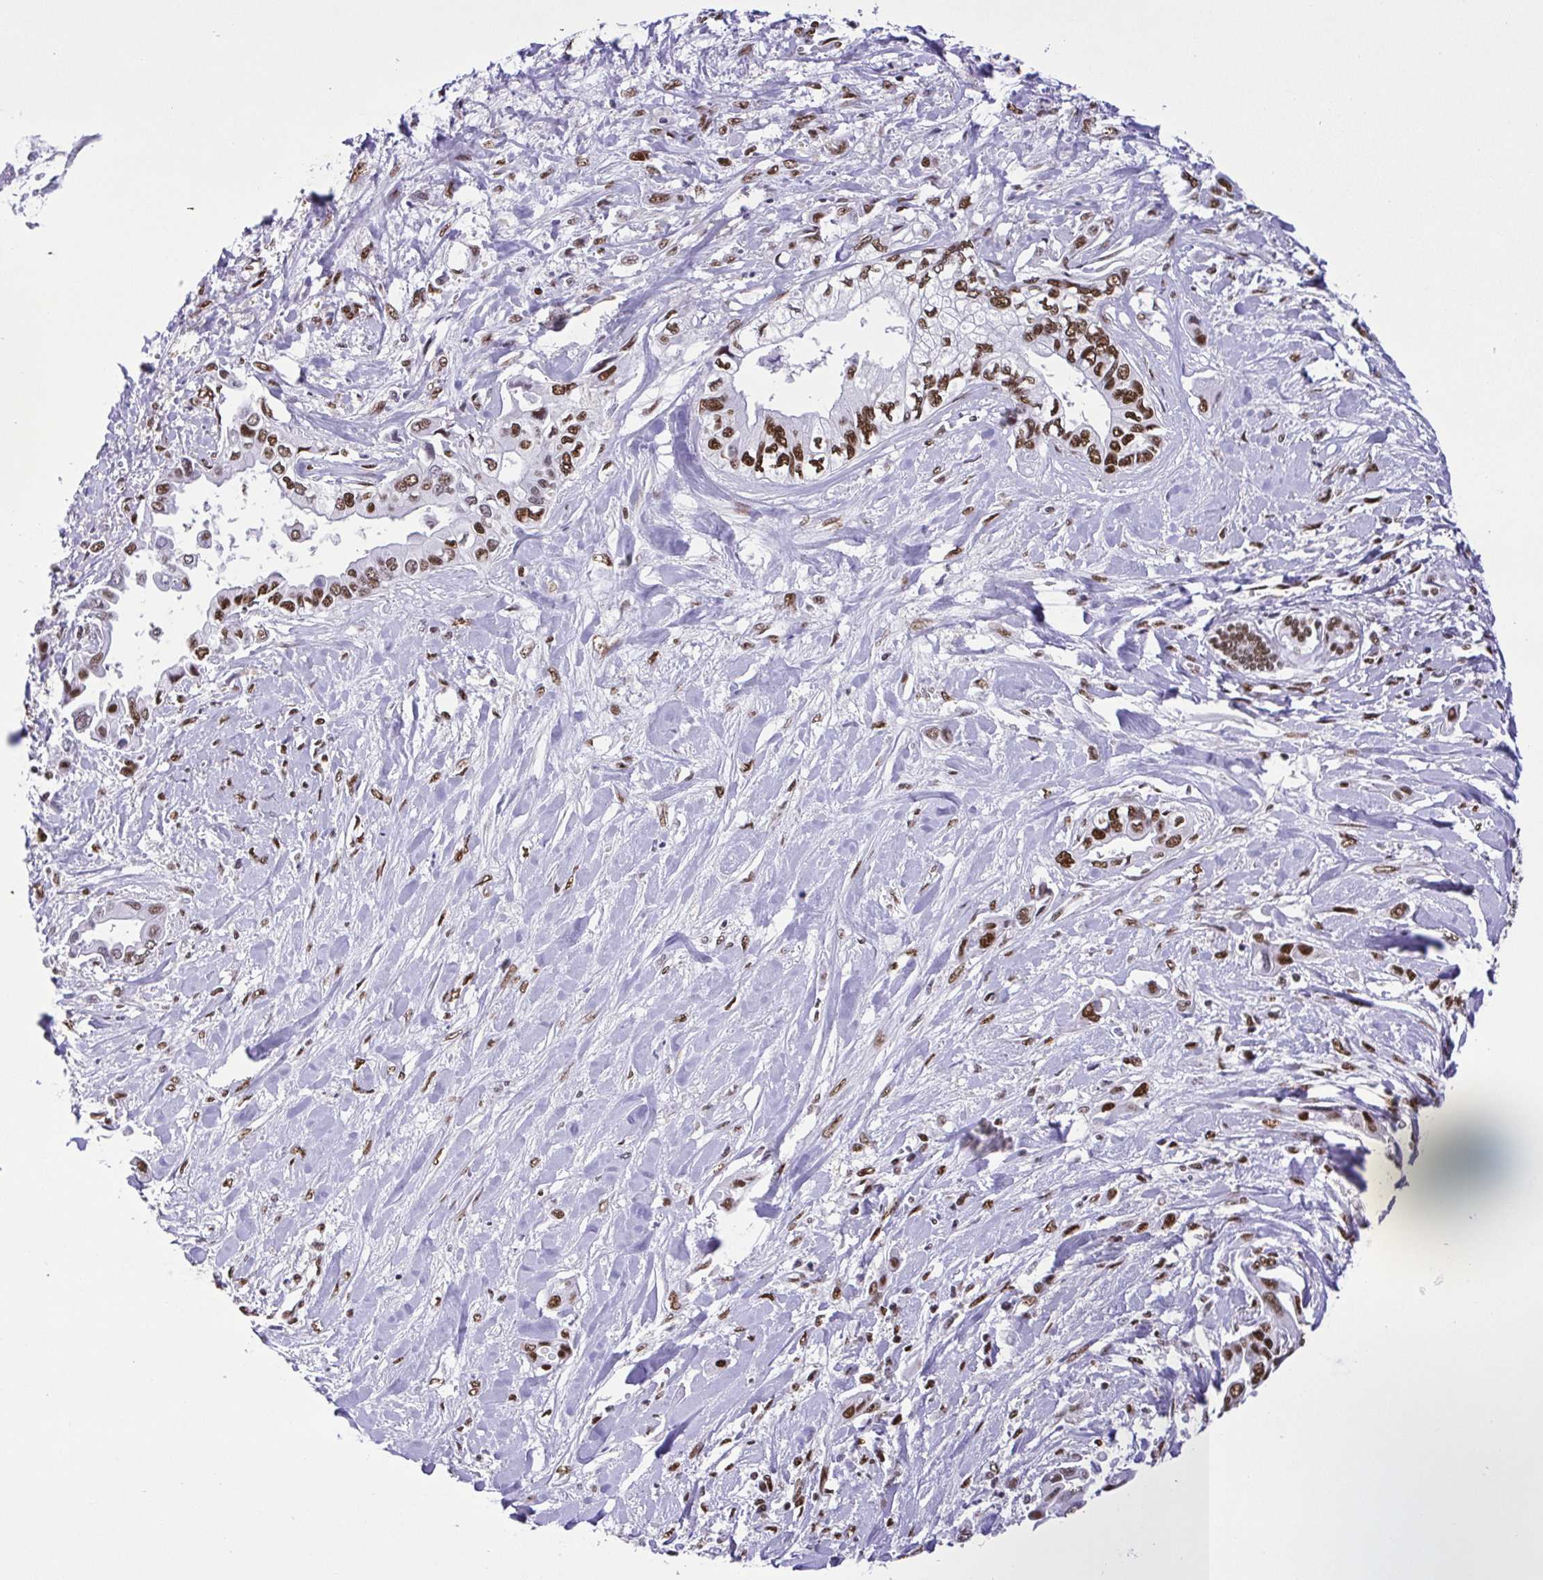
{"staining": {"intensity": "strong", "quantity": ">75%", "location": "nuclear"}, "tissue": "liver cancer", "cell_type": "Tumor cells", "image_type": "cancer", "snomed": [{"axis": "morphology", "description": "Cholangiocarcinoma"}, {"axis": "topography", "description": "Liver"}], "caption": "Liver cancer (cholangiocarcinoma) tissue reveals strong nuclear expression in approximately >75% of tumor cells, visualized by immunohistochemistry.", "gene": "TRIM28", "patient": {"sex": "female", "age": 64}}